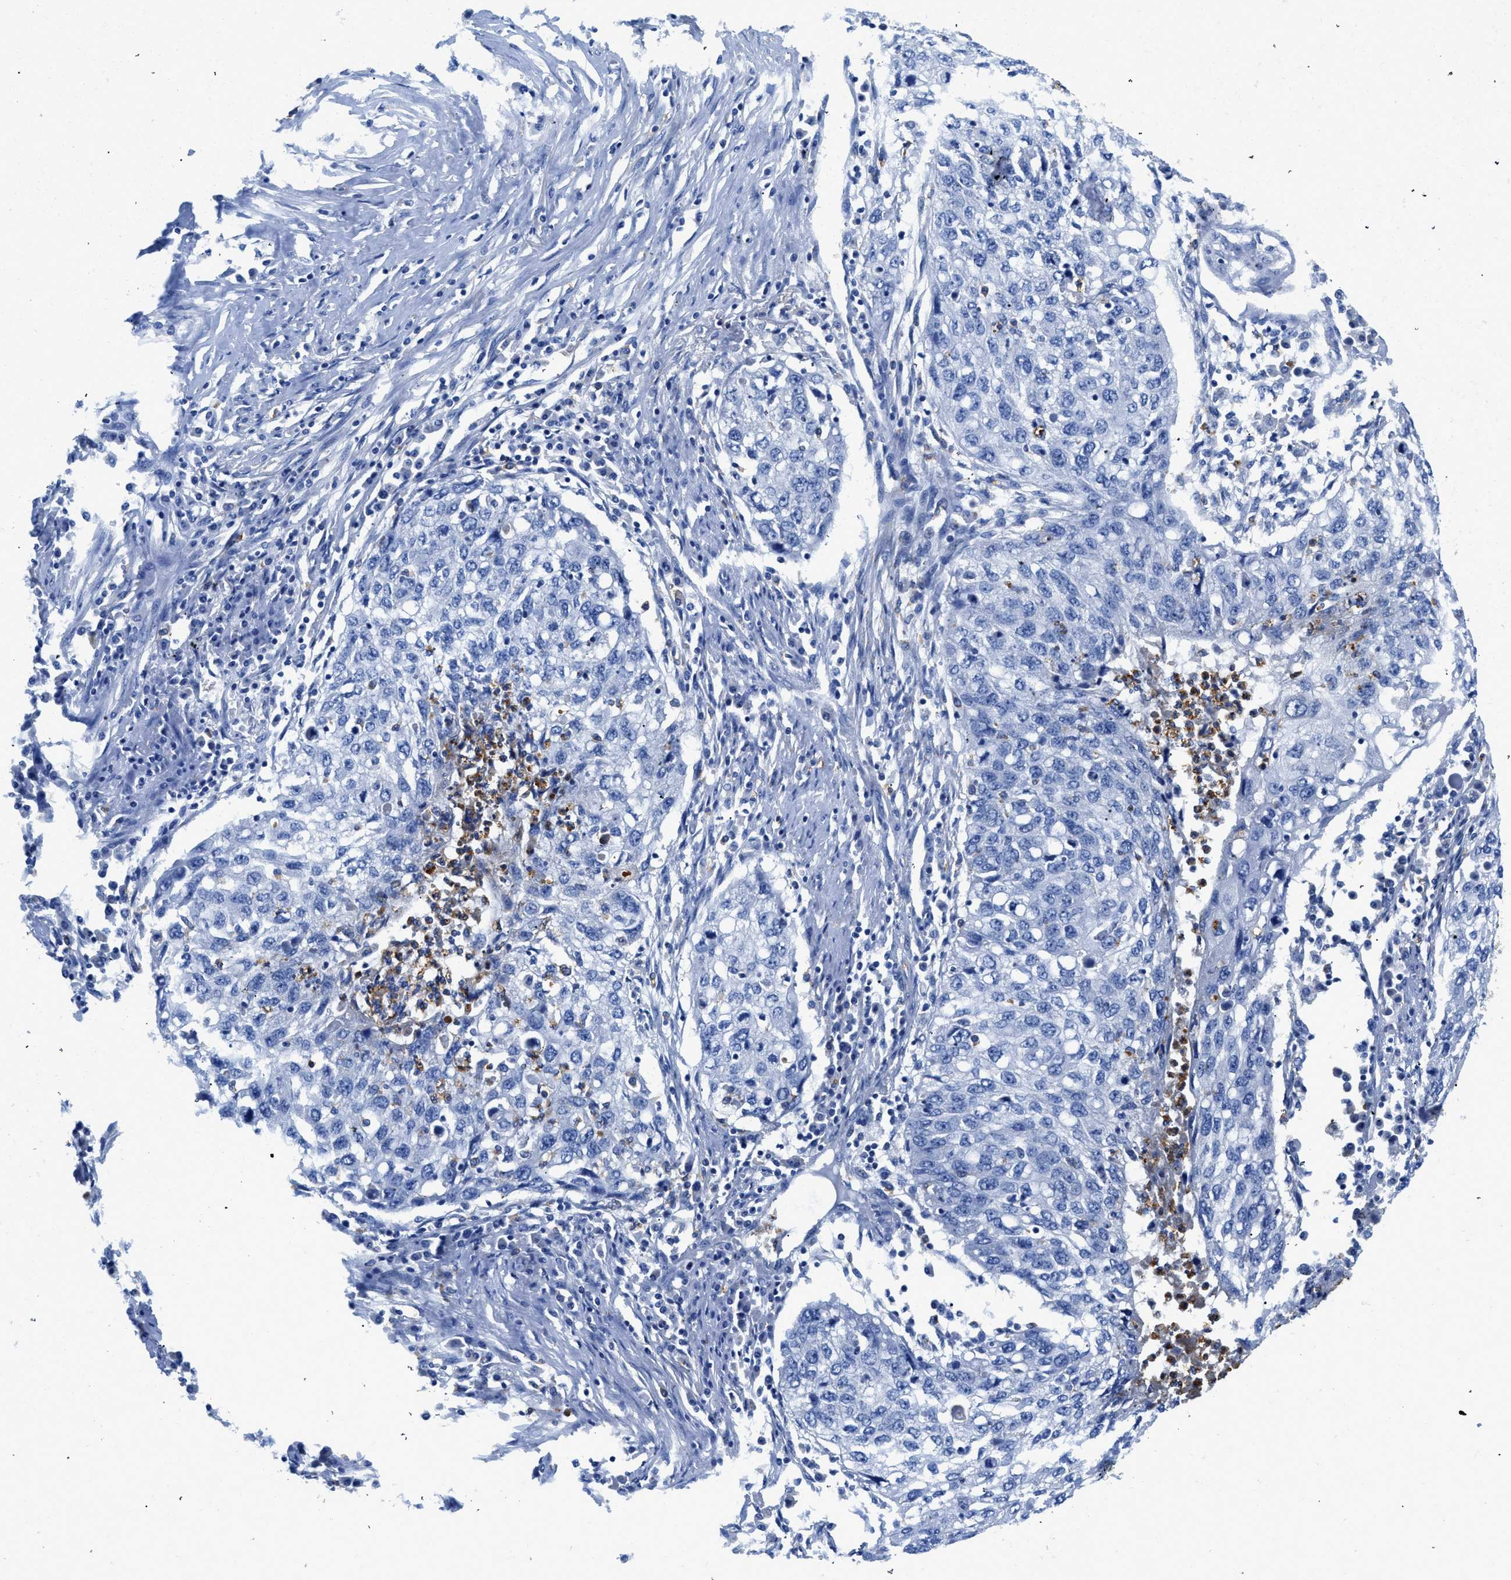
{"staining": {"intensity": "negative", "quantity": "none", "location": "none"}, "tissue": "lung cancer", "cell_type": "Tumor cells", "image_type": "cancer", "snomed": [{"axis": "morphology", "description": "Squamous cell carcinoma, NOS"}, {"axis": "topography", "description": "Lung"}], "caption": "Tumor cells show no significant protein staining in lung cancer (squamous cell carcinoma).", "gene": "NEB", "patient": {"sex": "female", "age": 63}}